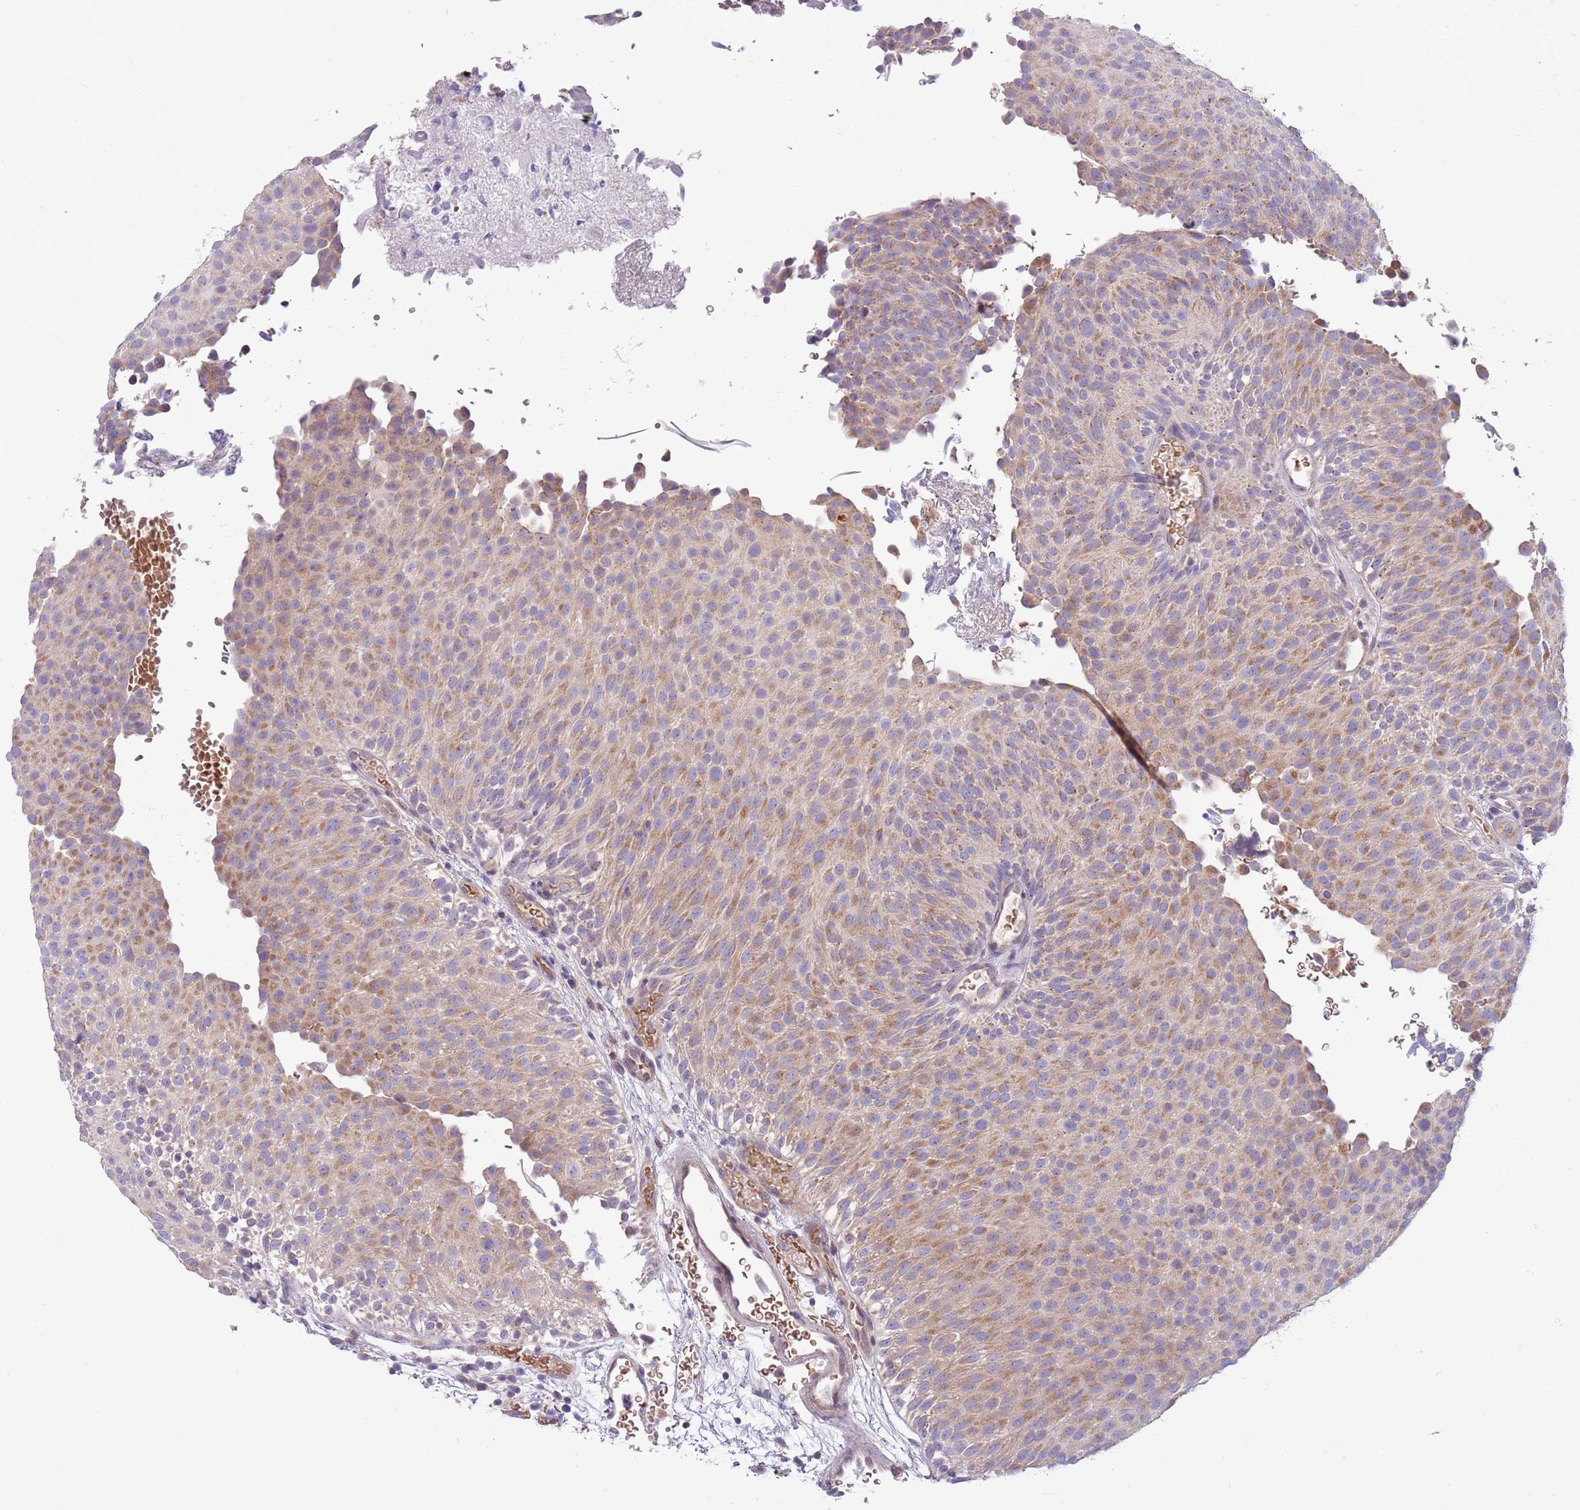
{"staining": {"intensity": "moderate", "quantity": "25%-75%", "location": "cytoplasmic/membranous"}, "tissue": "urothelial cancer", "cell_type": "Tumor cells", "image_type": "cancer", "snomed": [{"axis": "morphology", "description": "Urothelial carcinoma, Low grade"}, {"axis": "topography", "description": "Urinary bladder"}], "caption": "High-power microscopy captured an immunohistochemistry micrograph of urothelial cancer, revealing moderate cytoplasmic/membranous staining in about 25%-75% of tumor cells.", "gene": "DDHD1", "patient": {"sex": "male", "age": 78}}